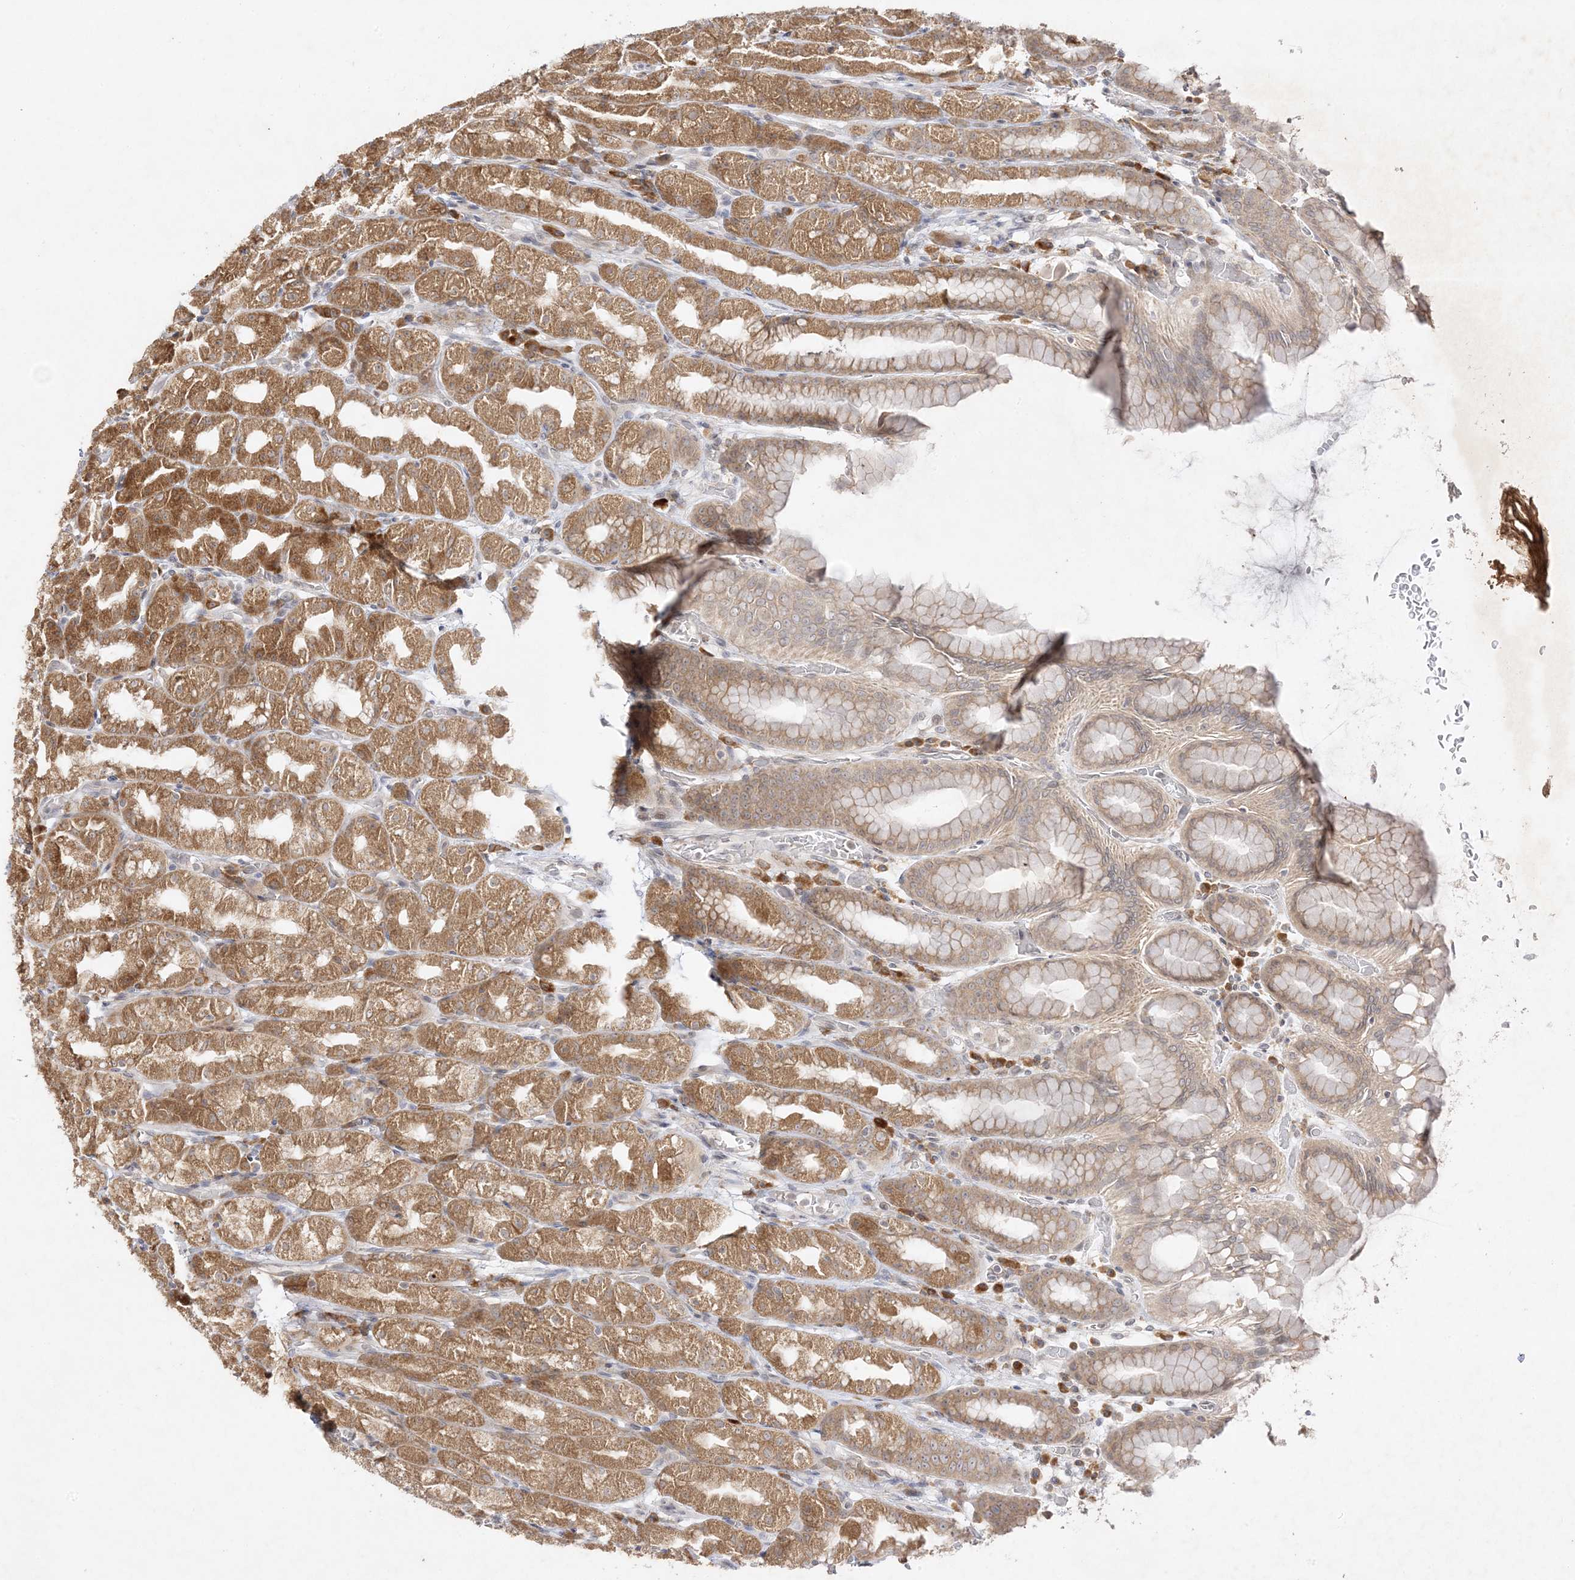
{"staining": {"intensity": "moderate", "quantity": ">75%", "location": "cytoplasmic/membranous"}, "tissue": "stomach", "cell_type": "Glandular cells", "image_type": "normal", "snomed": [{"axis": "morphology", "description": "Normal tissue, NOS"}, {"axis": "topography", "description": "Stomach, upper"}], "caption": "The micrograph shows immunohistochemical staining of benign stomach. There is moderate cytoplasmic/membranous staining is appreciated in about >75% of glandular cells. The protein is shown in brown color, while the nuclei are stained blue.", "gene": "C2CD2", "patient": {"sex": "male", "age": 68}}